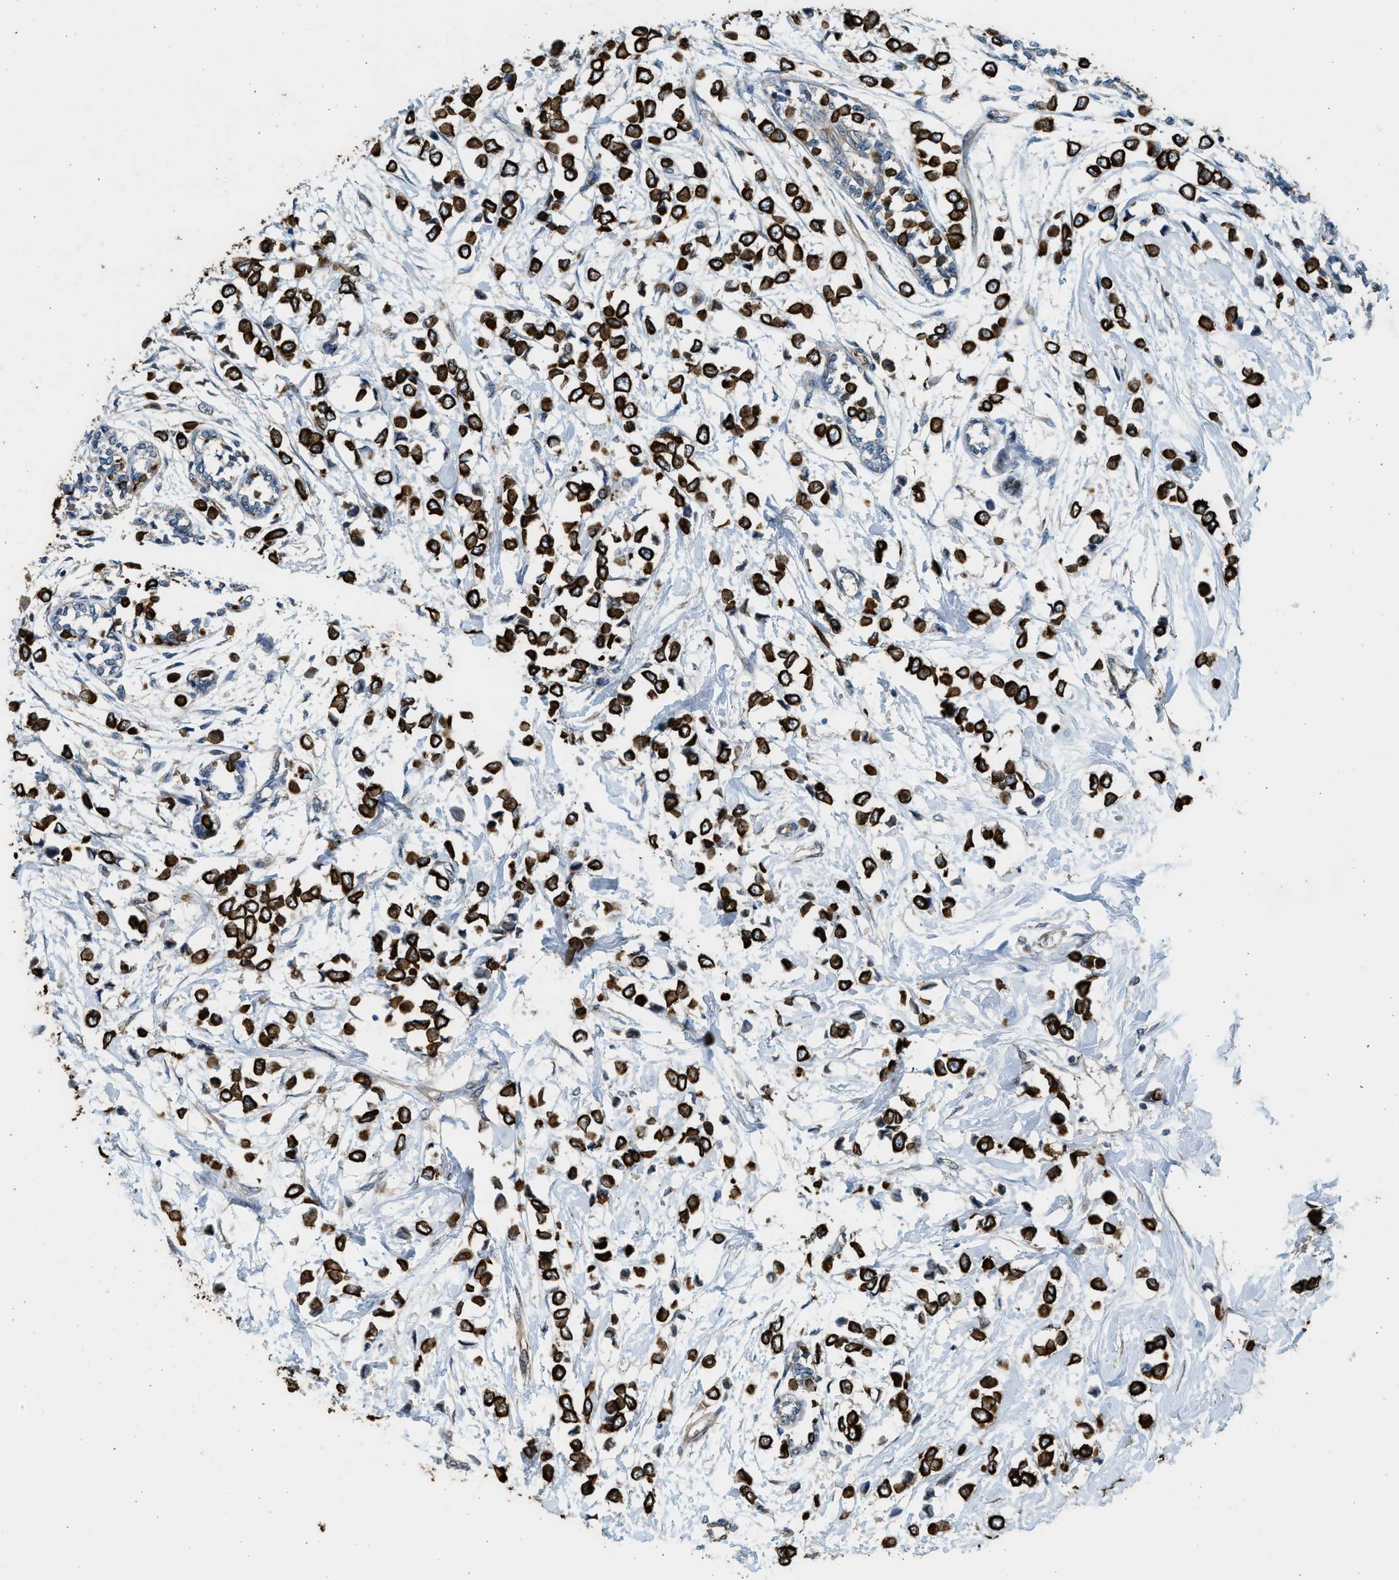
{"staining": {"intensity": "strong", "quantity": ">75%", "location": "cytoplasmic/membranous"}, "tissue": "breast cancer", "cell_type": "Tumor cells", "image_type": "cancer", "snomed": [{"axis": "morphology", "description": "Lobular carcinoma"}, {"axis": "topography", "description": "Breast"}], "caption": "An IHC histopathology image of tumor tissue is shown. Protein staining in brown labels strong cytoplasmic/membranous positivity in breast cancer within tumor cells.", "gene": "PCLO", "patient": {"sex": "female", "age": 51}}